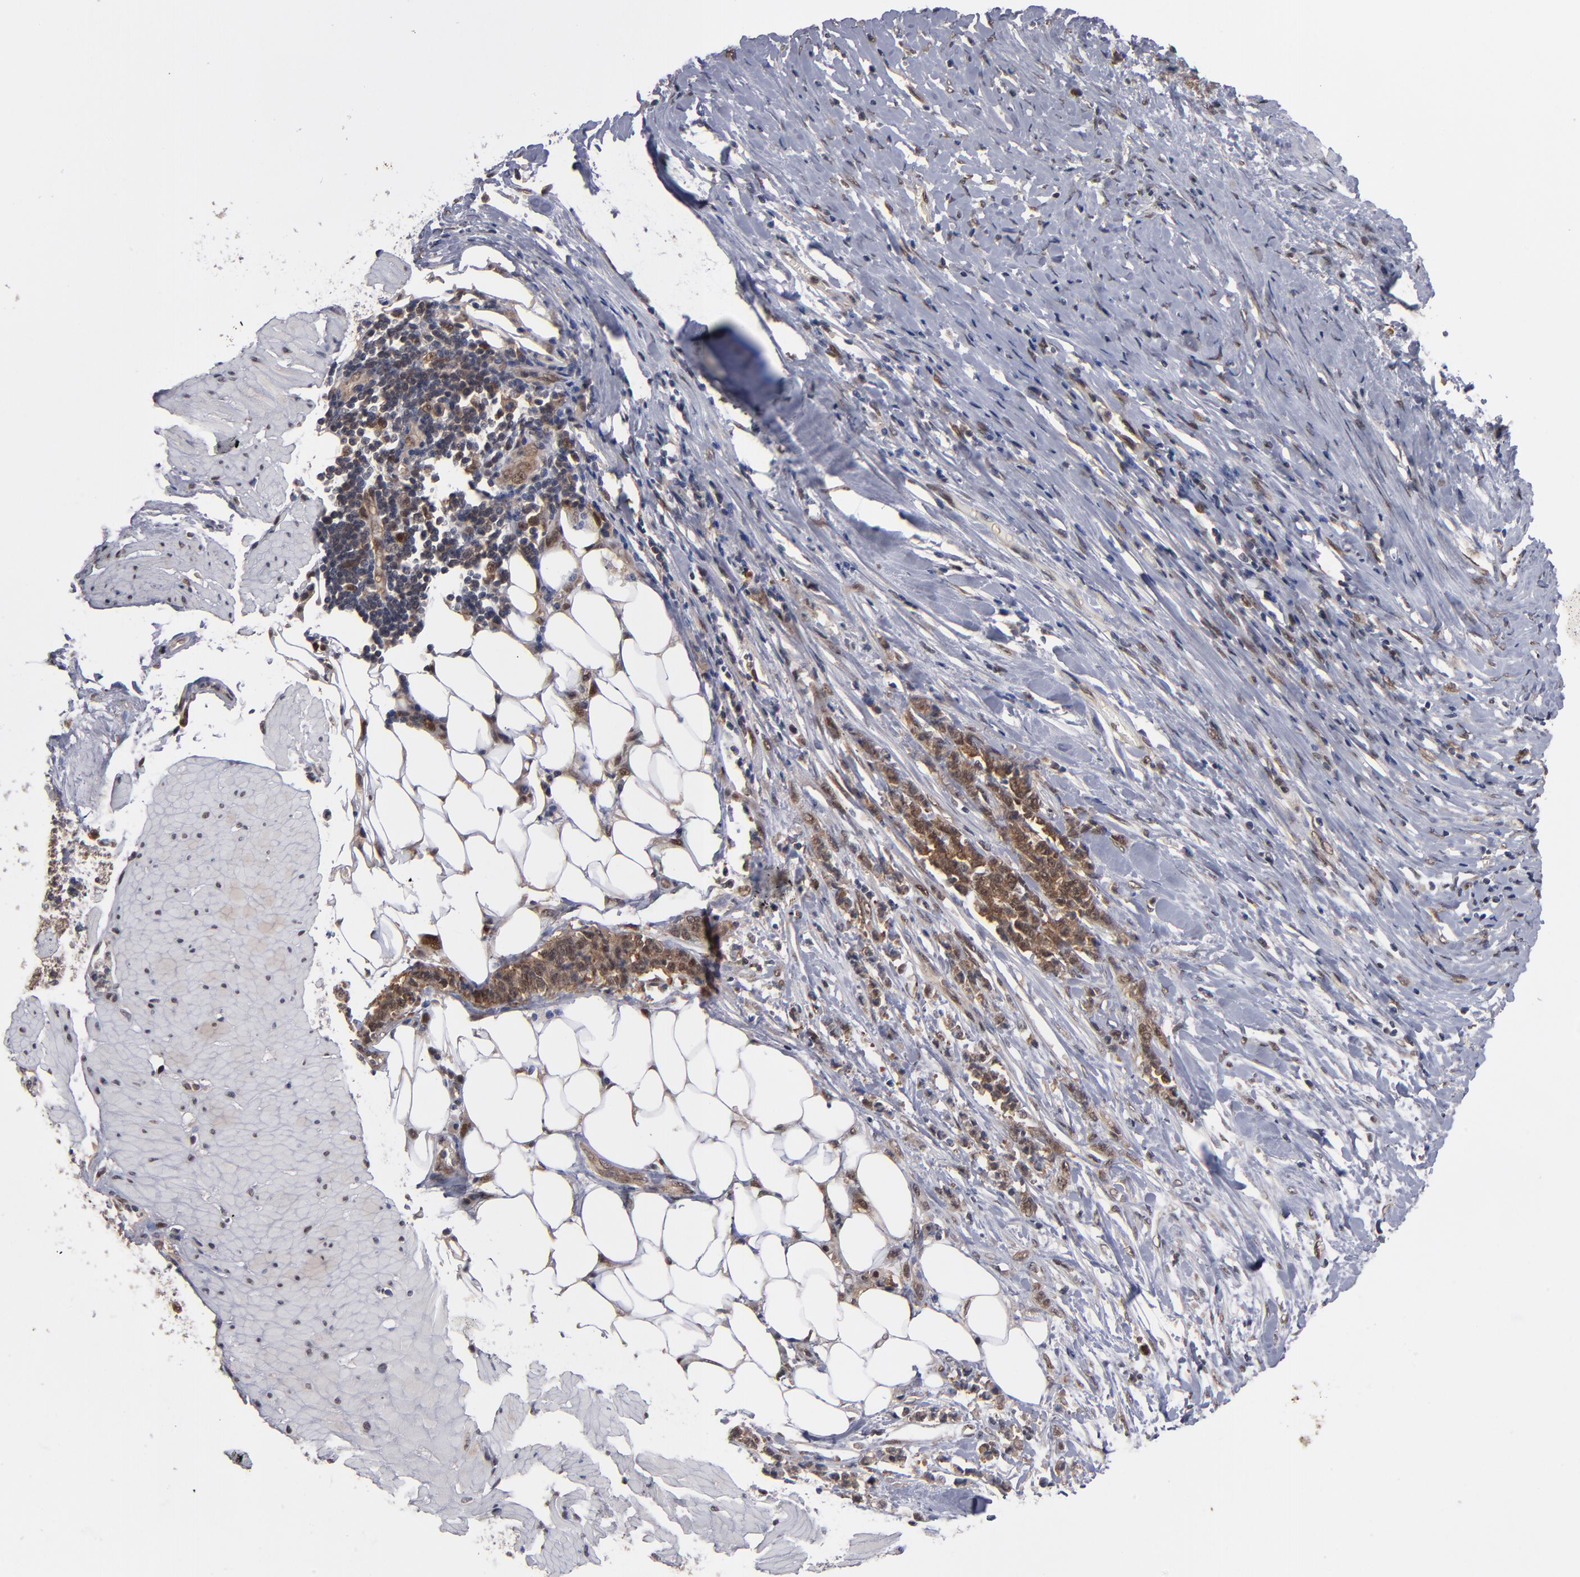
{"staining": {"intensity": "weak", "quantity": ">75%", "location": "cytoplasmic/membranous,nuclear"}, "tissue": "stomach cancer", "cell_type": "Tumor cells", "image_type": "cancer", "snomed": [{"axis": "morphology", "description": "Adenocarcinoma, NOS"}, {"axis": "topography", "description": "Stomach, lower"}], "caption": "DAB (3,3'-diaminobenzidine) immunohistochemical staining of human stomach cancer shows weak cytoplasmic/membranous and nuclear protein expression in about >75% of tumor cells. (brown staining indicates protein expression, while blue staining denotes nuclei).", "gene": "HUWE1", "patient": {"sex": "male", "age": 88}}